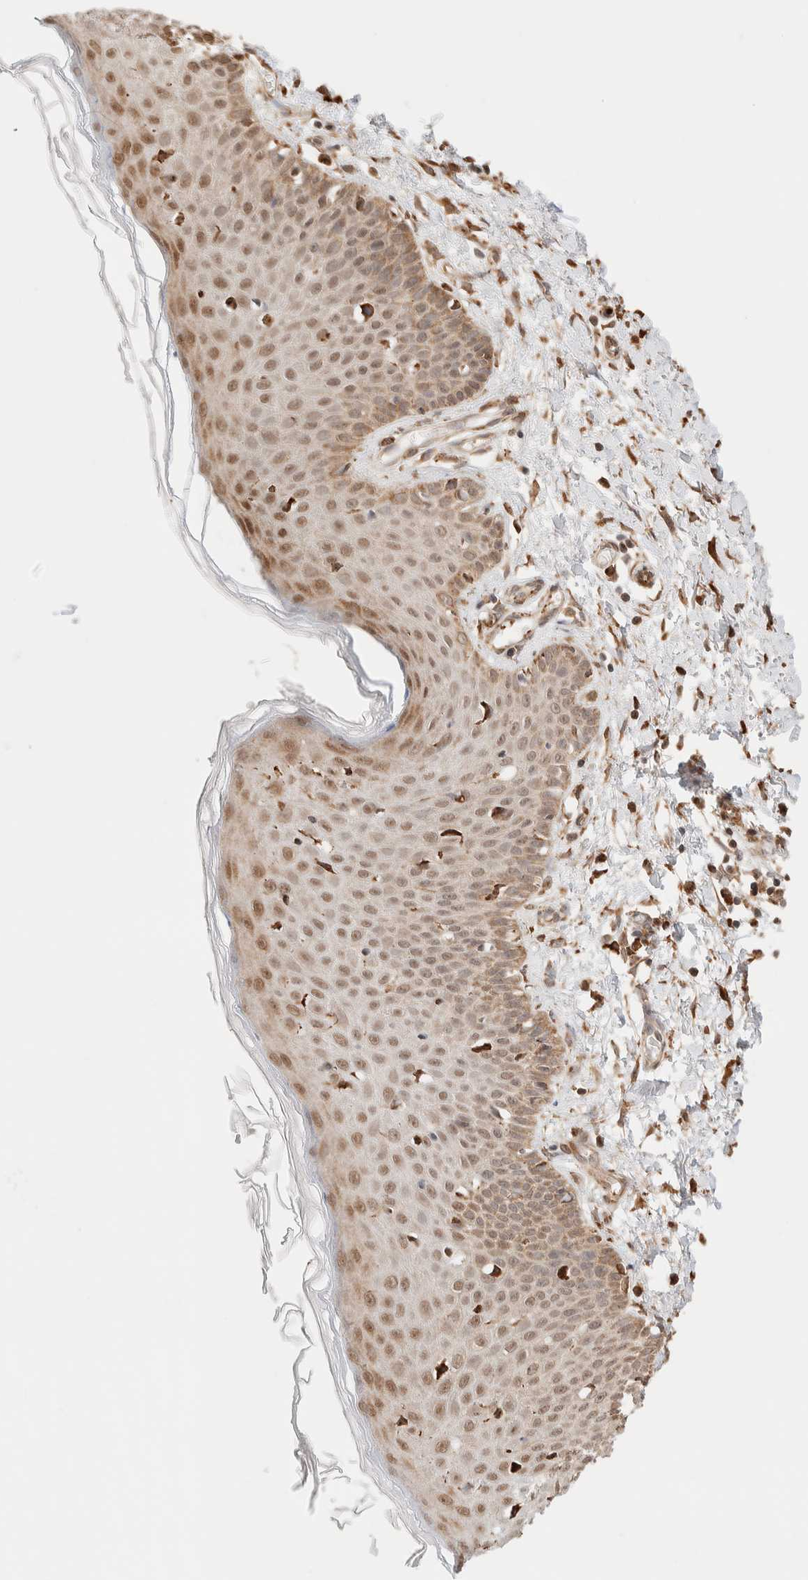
{"staining": {"intensity": "moderate", "quantity": ">75%", "location": "cytoplasmic/membranous,nuclear"}, "tissue": "skin", "cell_type": "Fibroblasts", "image_type": "normal", "snomed": [{"axis": "morphology", "description": "Normal tissue, NOS"}, {"axis": "morphology", "description": "Inflammation, NOS"}, {"axis": "topography", "description": "Skin"}], "caption": "The photomicrograph shows immunohistochemical staining of benign skin. There is moderate cytoplasmic/membranous,nuclear positivity is appreciated in about >75% of fibroblasts. (IHC, brightfield microscopy, high magnification).", "gene": "INTS1", "patient": {"sex": "female", "age": 44}}